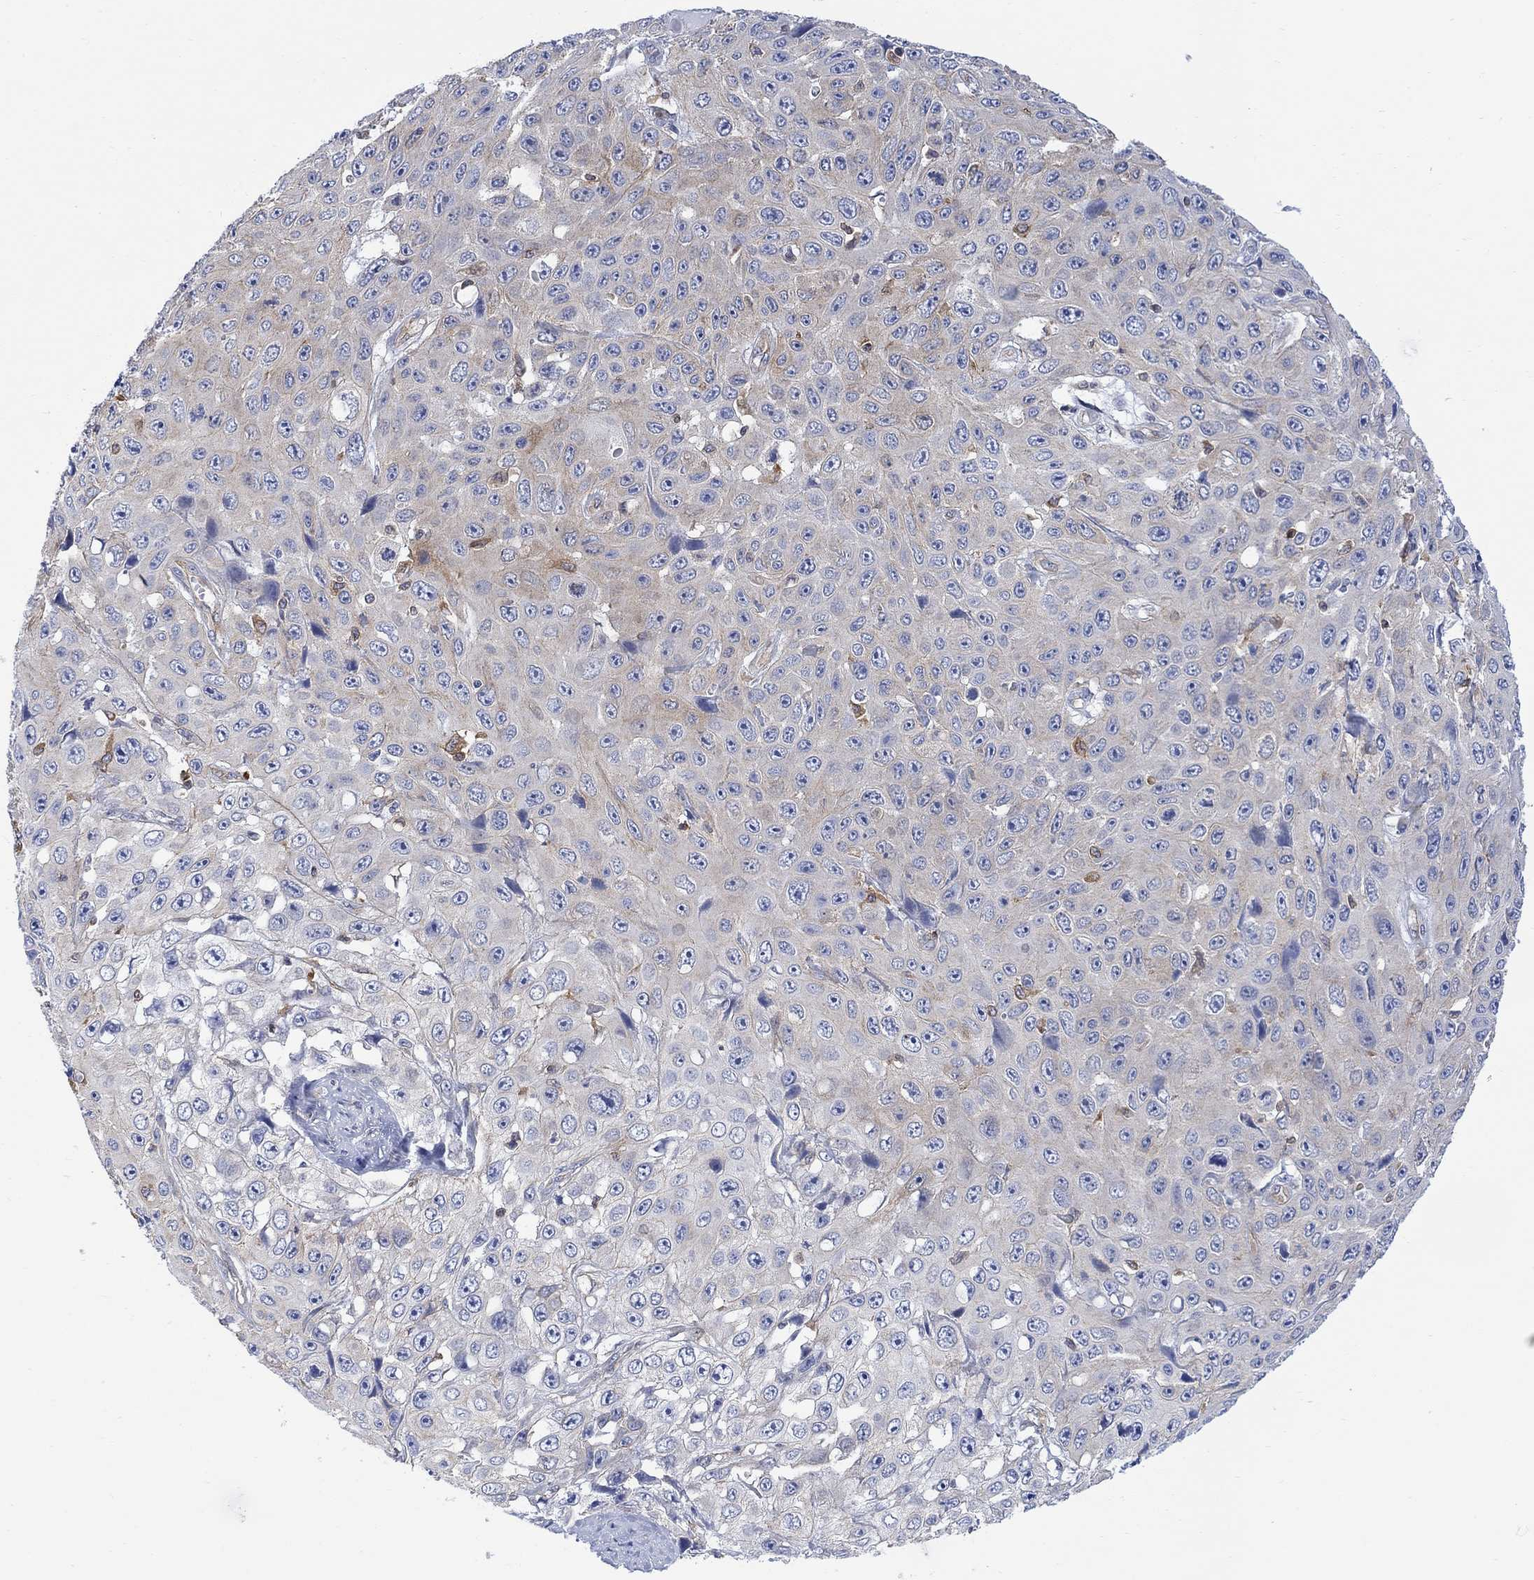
{"staining": {"intensity": "moderate", "quantity": "<25%", "location": "cytoplasmic/membranous"}, "tissue": "skin cancer", "cell_type": "Tumor cells", "image_type": "cancer", "snomed": [{"axis": "morphology", "description": "Squamous cell carcinoma, NOS"}, {"axis": "topography", "description": "Skin"}], "caption": "IHC (DAB (3,3'-diaminobenzidine)) staining of human skin cancer (squamous cell carcinoma) shows moderate cytoplasmic/membranous protein staining in about <25% of tumor cells.", "gene": "GBP5", "patient": {"sex": "male", "age": 82}}